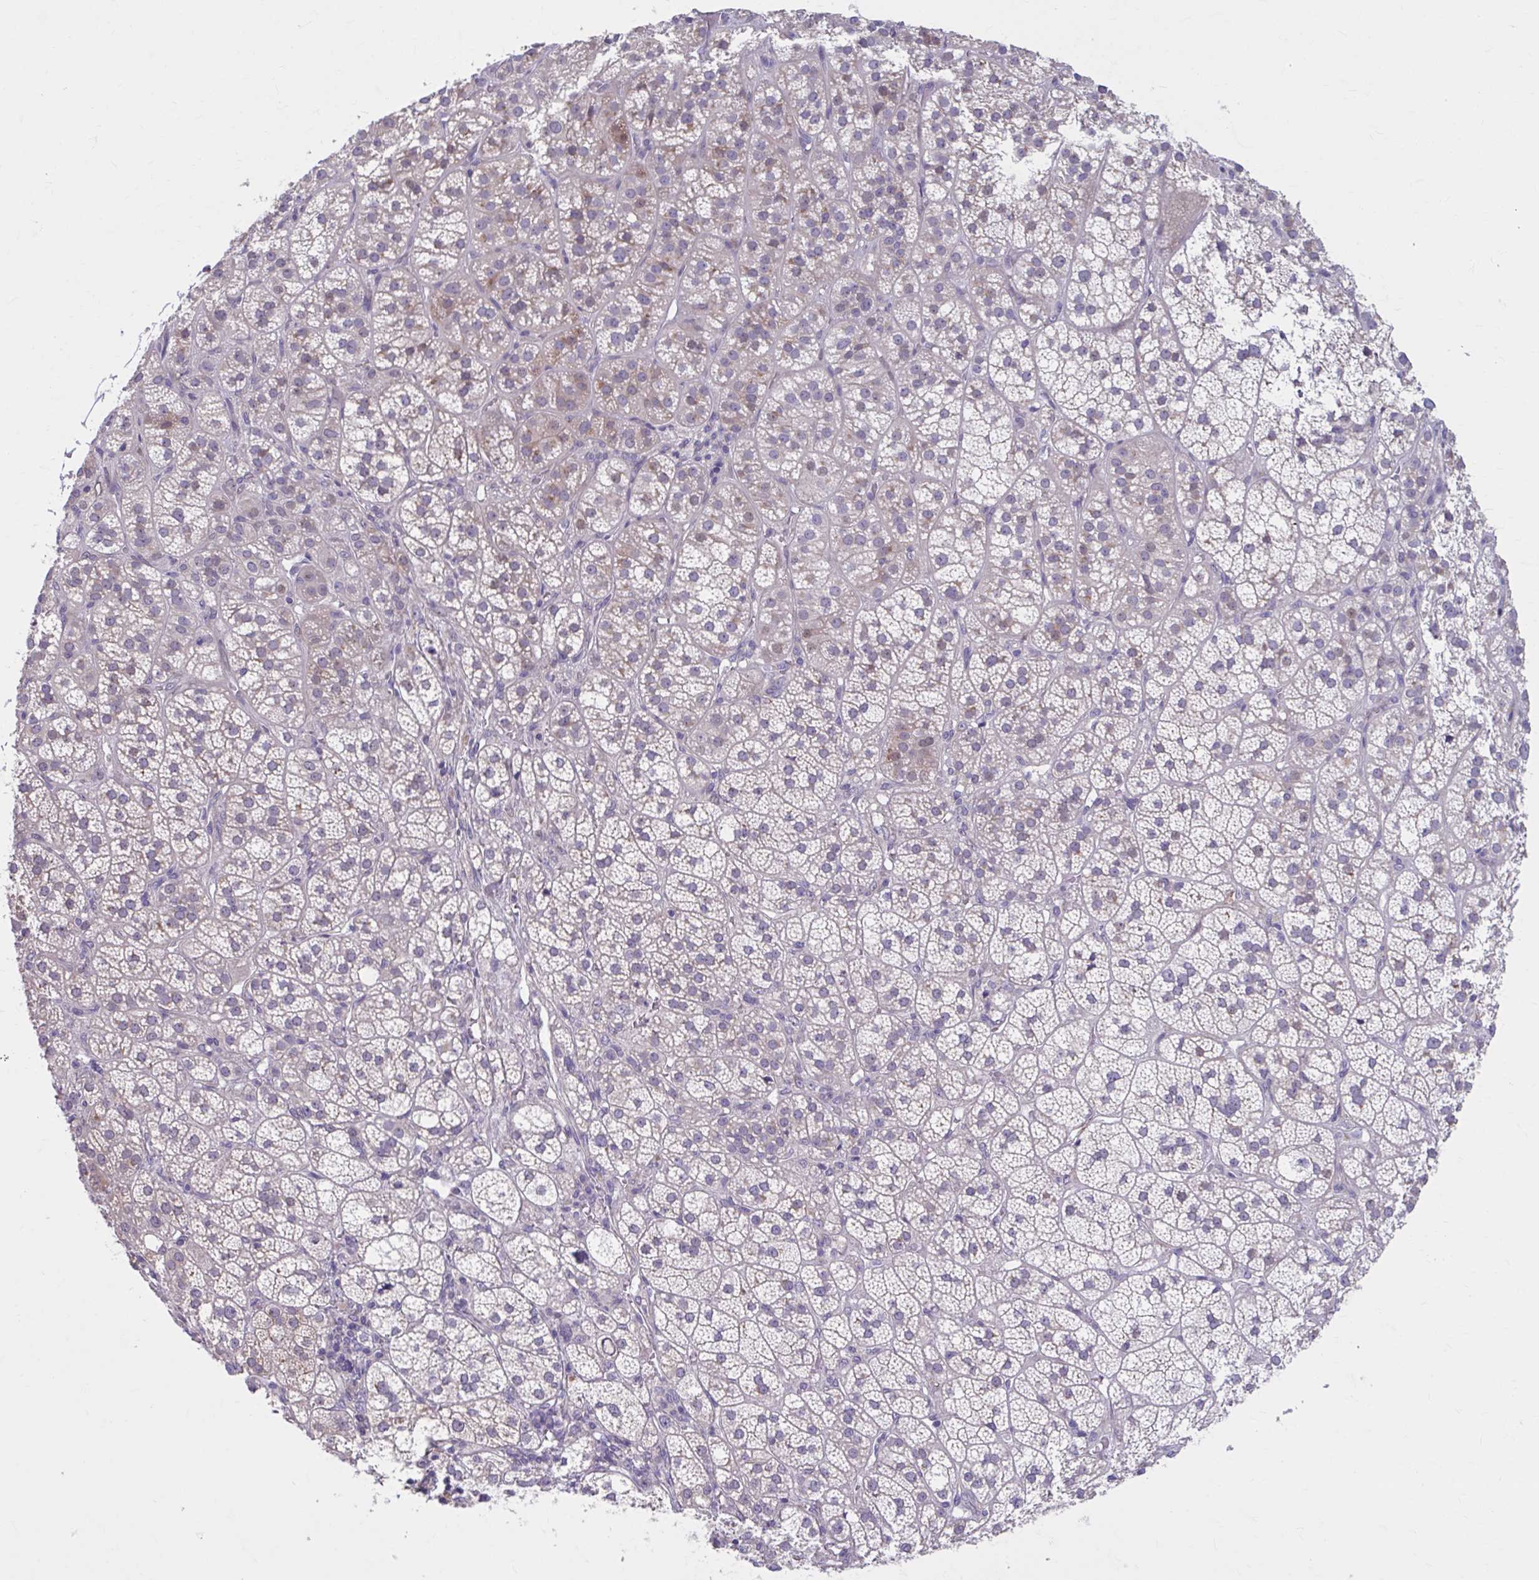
{"staining": {"intensity": "moderate", "quantity": "25%-75%", "location": "cytoplasmic/membranous,nuclear"}, "tissue": "adrenal gland", "cell_type": "Glandular cells", "image_type": "normal", "snomed": [{"axis": "morphology", "description": "Normal tissue, NOS"}, {"axis": "topography", "description": "Adrenal gland"}], "caption": "A brown stain shows moderate cytoplasmic/membranous,nuclear staining of a protein in glandular cells of unremarkable human adrenal gland.", "gene": "CHST3", "patient": {"sex": "female", "age": 60}}